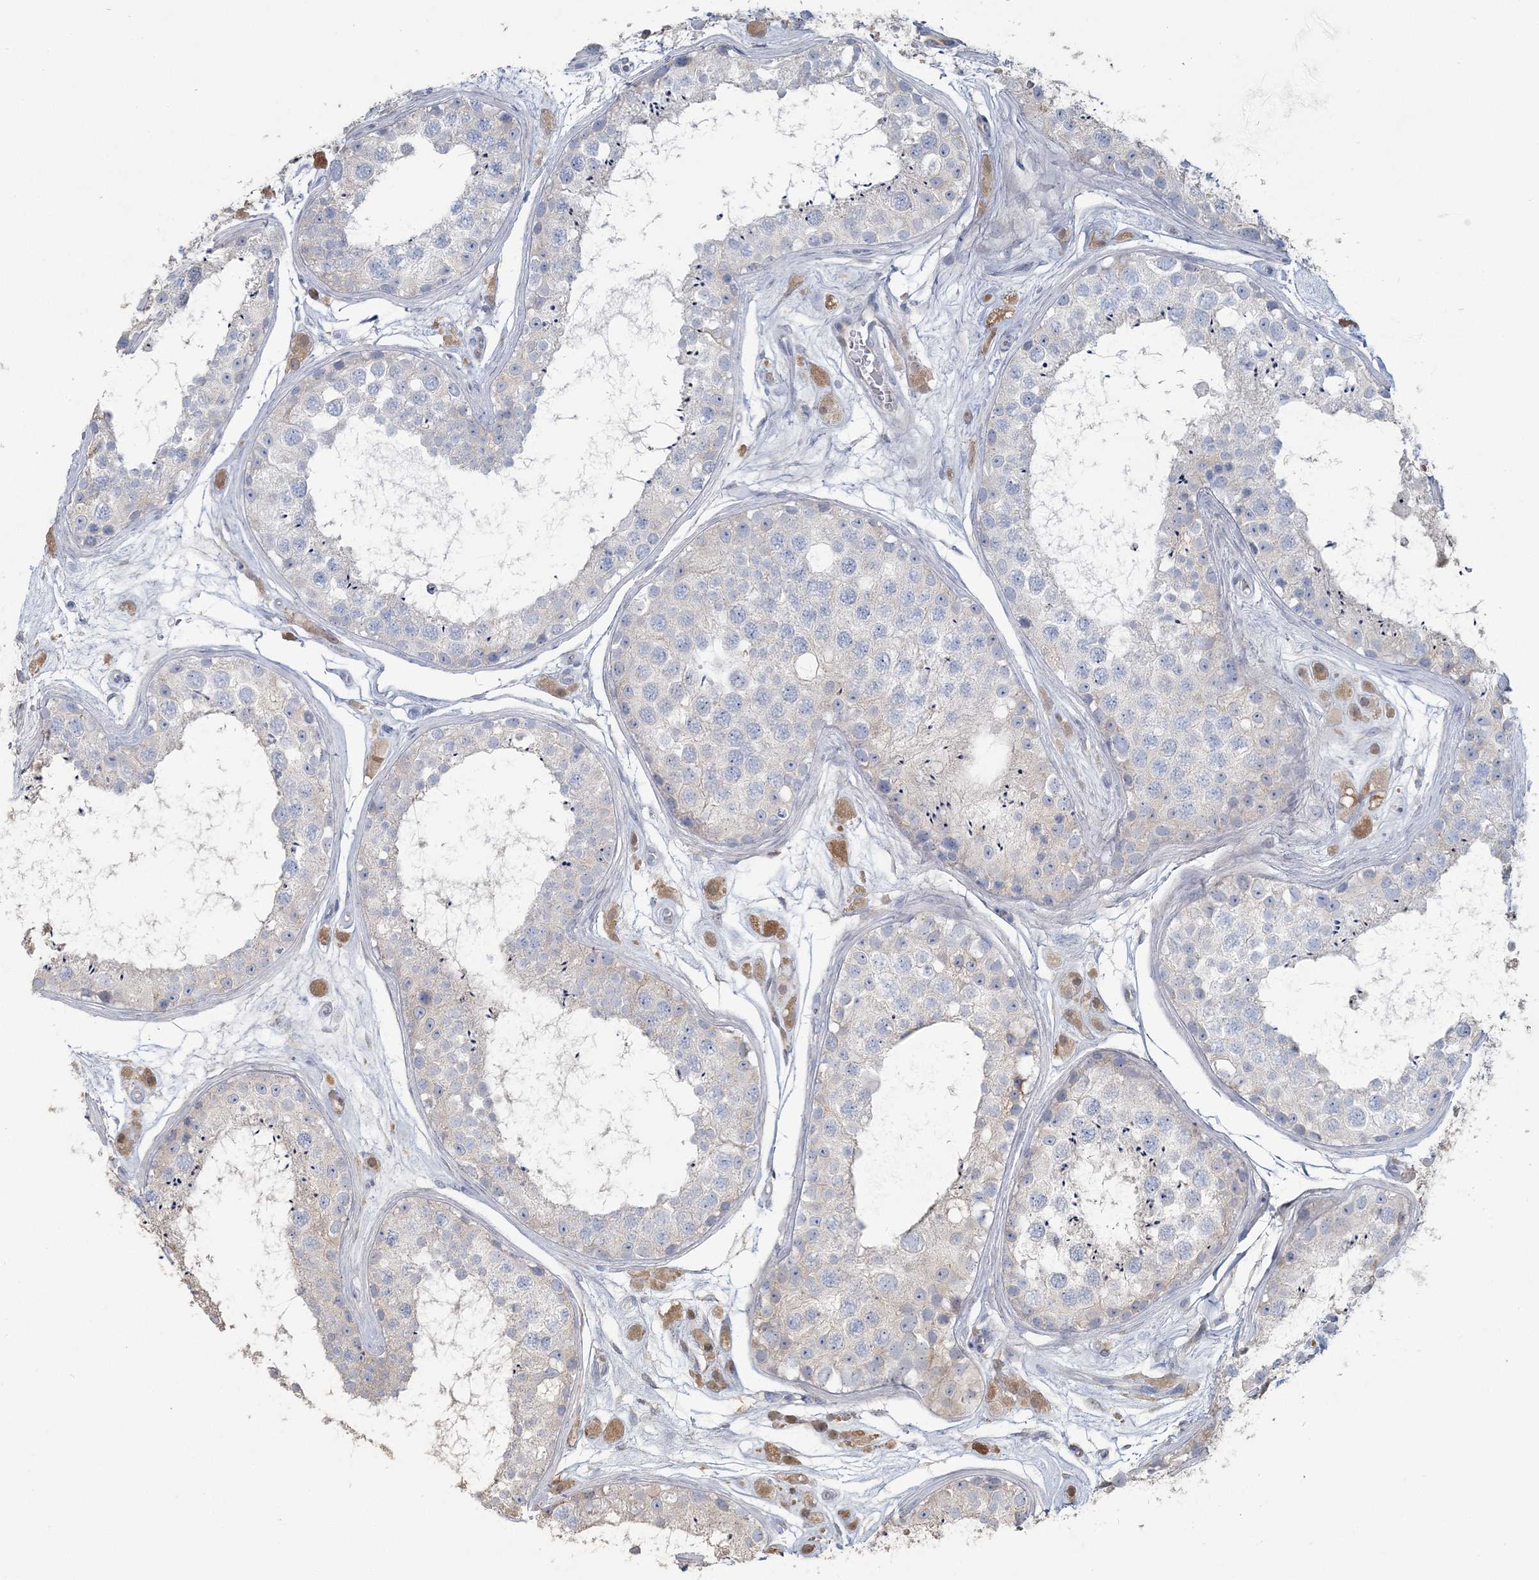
{"staining": {"intensity": "negative", "quantity": "none", "location": "none"}, "tissue": "testis", "cell_type": "Cells in seminiferous ducts", "image_type": "normal", "snomed": [{"axis": "morphology", "description": "Normal tissue, NOS"}, {"axis": "topography", "description": "Testis"}], "caption": "An image of testis stained for a protein demonstrates no brown staining in cells in seminiferous ducts.", "gene": "CMBL", "patient": {"sex": "male", "age": 25}}